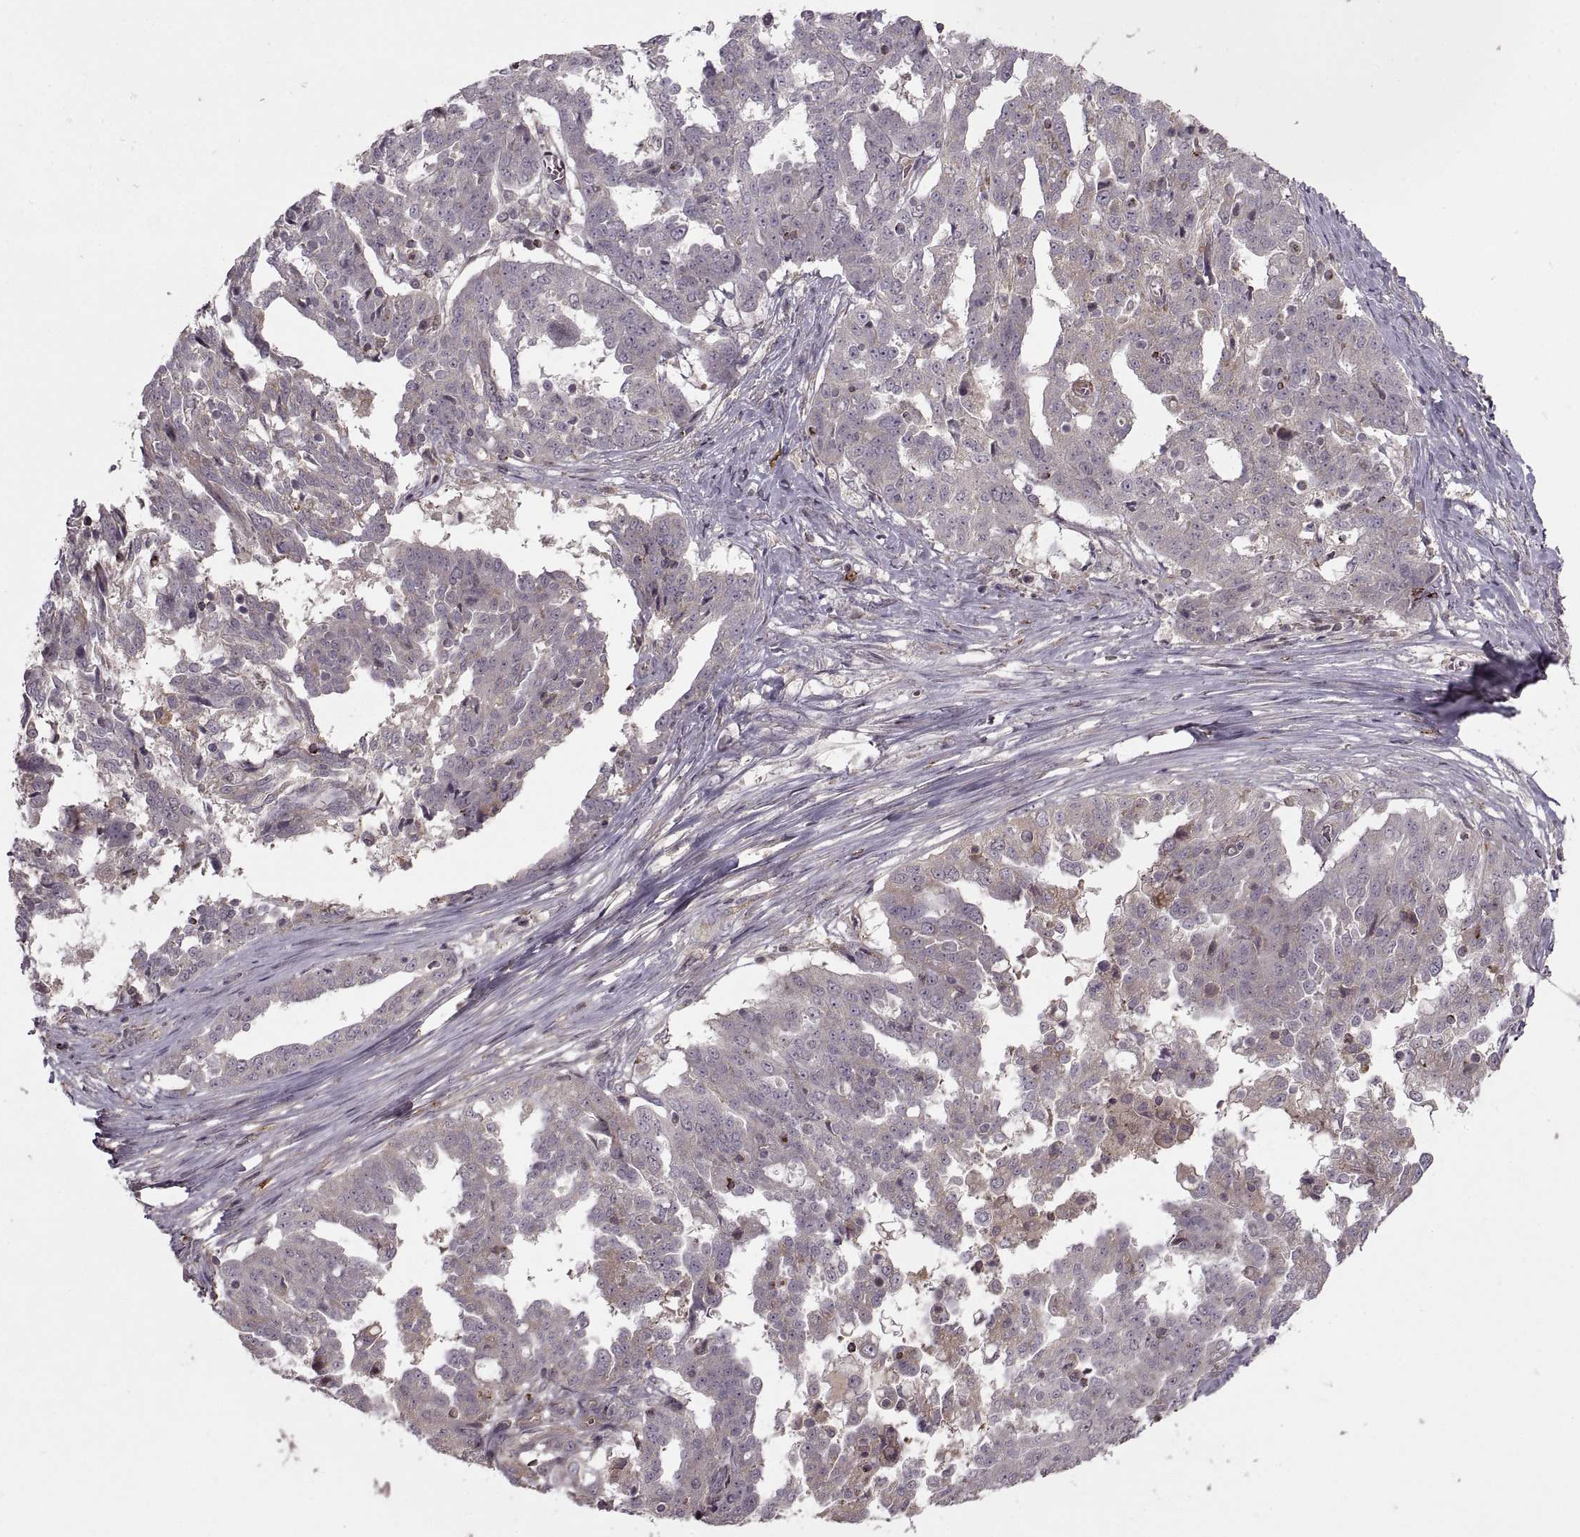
{"staining": {"intensity": "negative", "quantity": "none", "location": "none"}, "tissue": "ovarian cancer", "cell_type": "Tumor cells", "image_type": "cancer", "snomed": [{"axis": "morphology", "description": "Cystadenocarcinoma, serous, NOS"}, {"axis": "topography", "description": "Ovary"}], "caption": "Immunohistochemical staining of ovarian serous cystadenocarcinoma exhibits no significant expression in tumor cells.", "gene": "PIERCE1", "patient": {"sex": "female", "age": 67}}